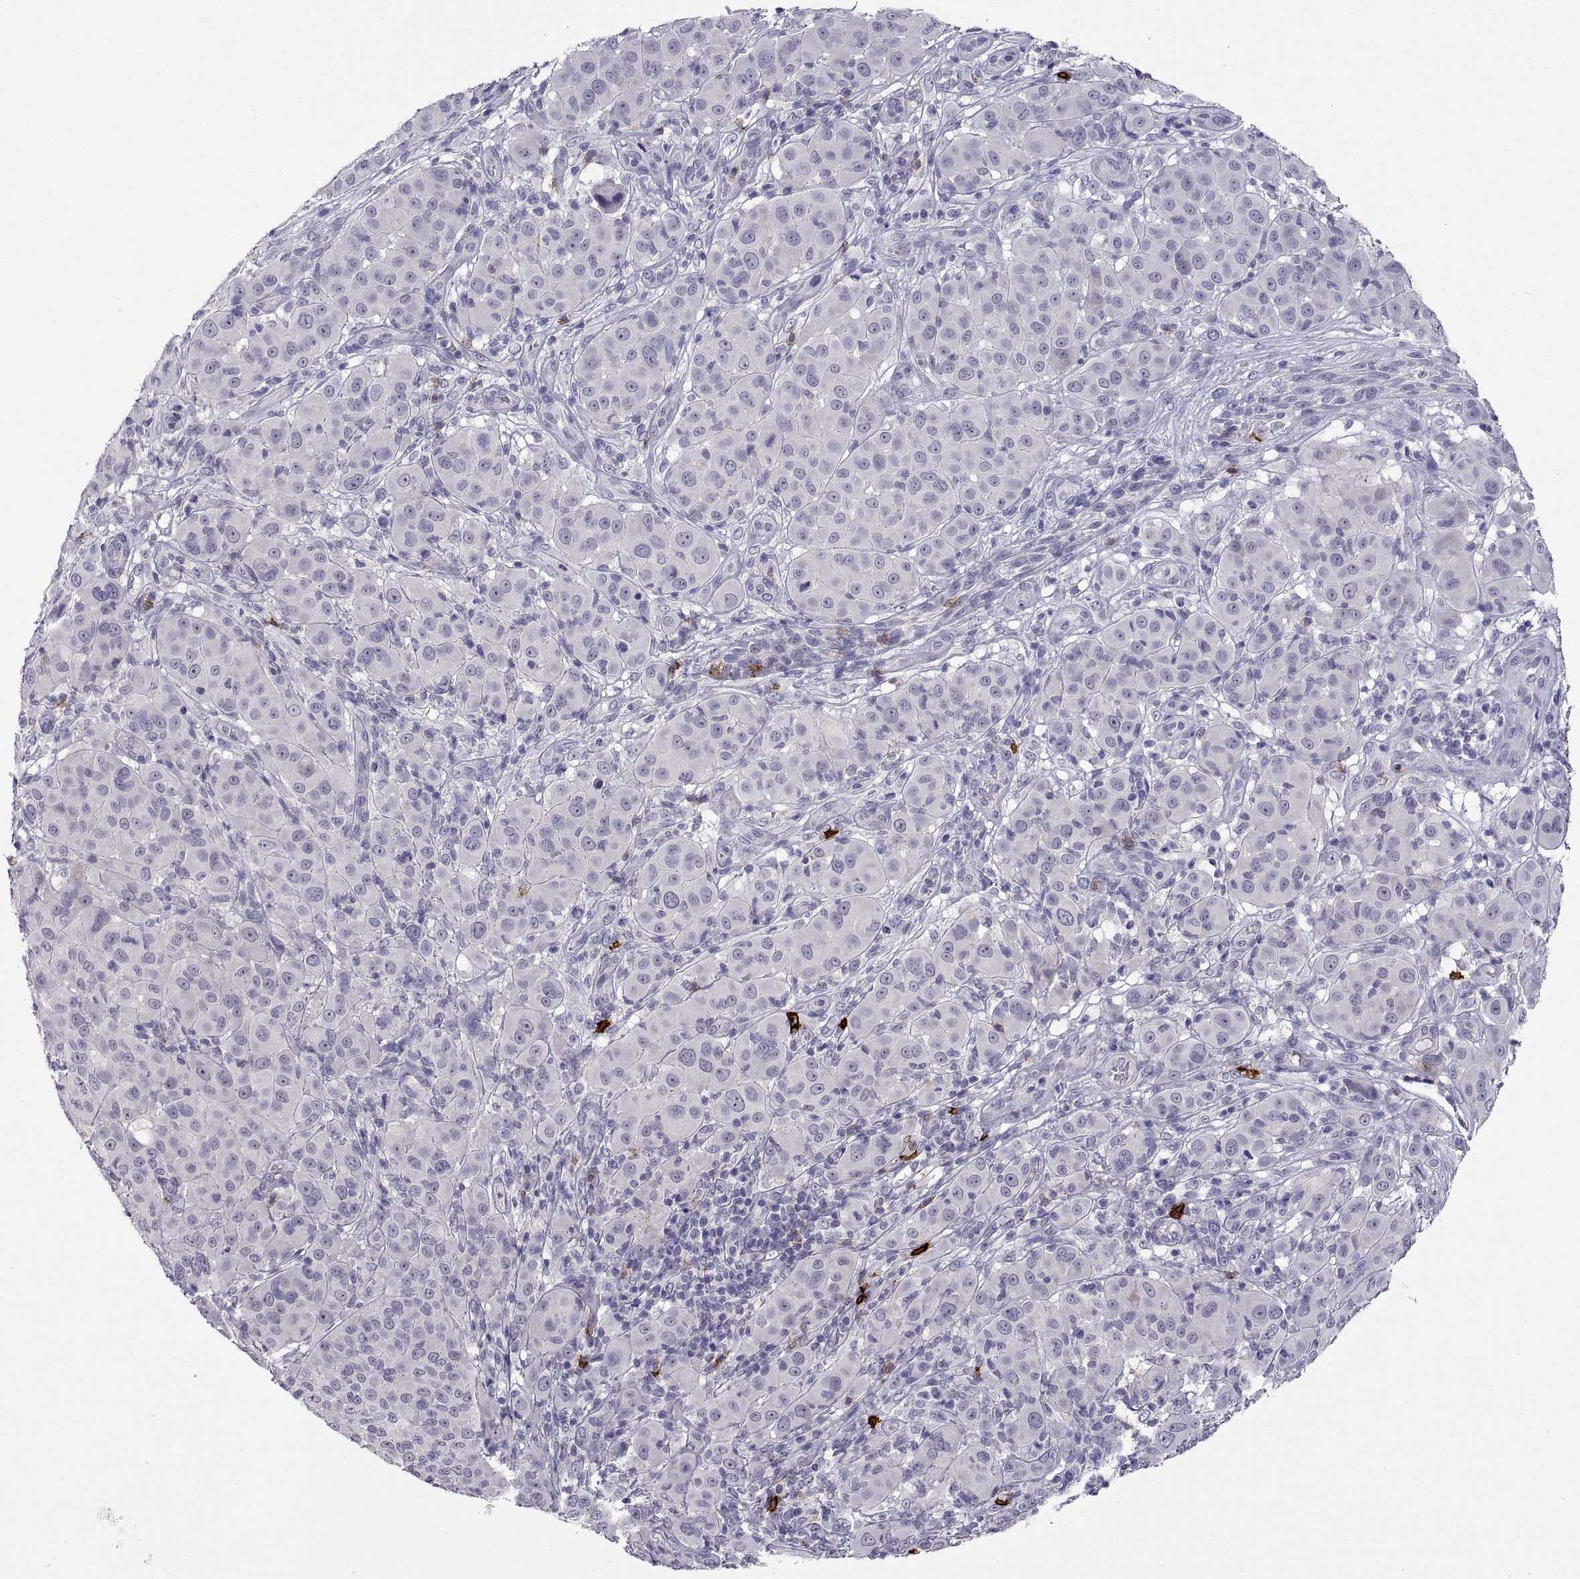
{"staining": {"intensity": "negative", "quantity": "none", "location": "none"}, "tissue": "melanoma", "cell_type": "Tumor cells", "image_type": "cancer", "snomed": [{"axis": "morphology", "description": "Malignant melanoma, NOS"}, {"axis": "topography", "description": "Skin"}], "caption": "This photomicrograph is of melanoma stained with IHC to label a protein in brown with the nuclei are counter-stained blue. There is no staining in tumor cells.", "gene": "MS4A1", "patient": {"sex": "female", "age": 87}}